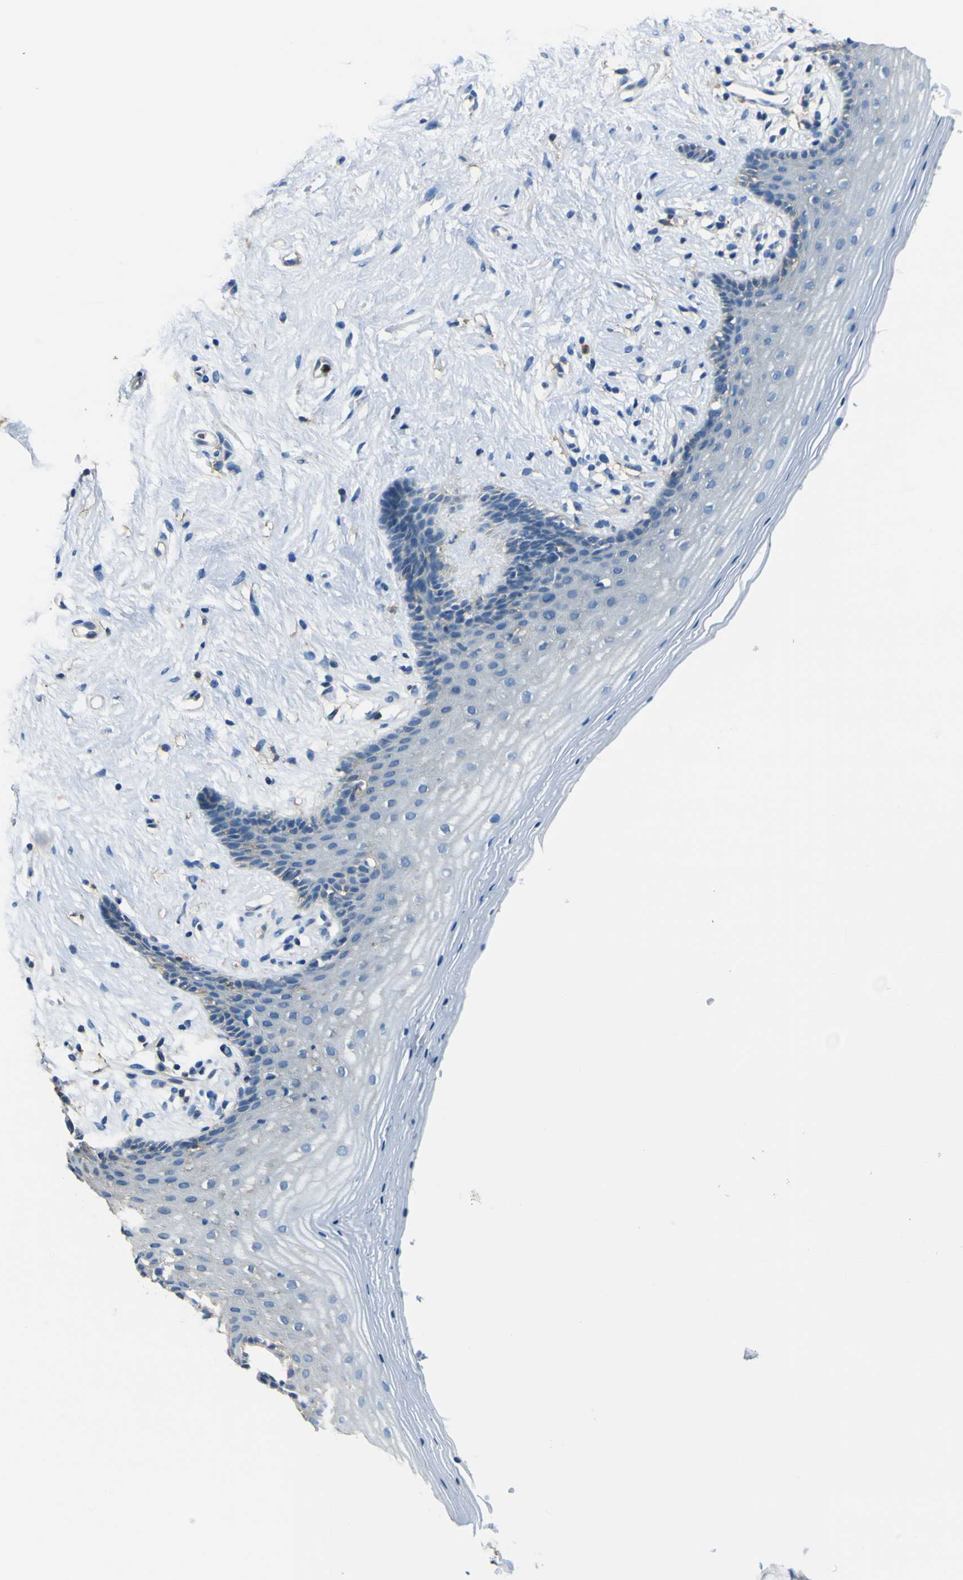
{"staining": {"intensity": "negative", "quantity": "none", "location": "none"}, "tissue": "vagina", "cell_type": "Squamous epithelial cells", "image_type": "normal", "snomed": [{"axis": "morphology", "description": "Normal tissue, NOS"}, {"axis": "topography", "description": "Vagina"}], "caption": "High power microscopy micrograph of an immunohistochemistry histopathology image of unremarkable vagina, revealing no significant staining in squamous epithelial cells.", "gene": "LAIR1", "patient": {"sex": "female", "age": 44}}